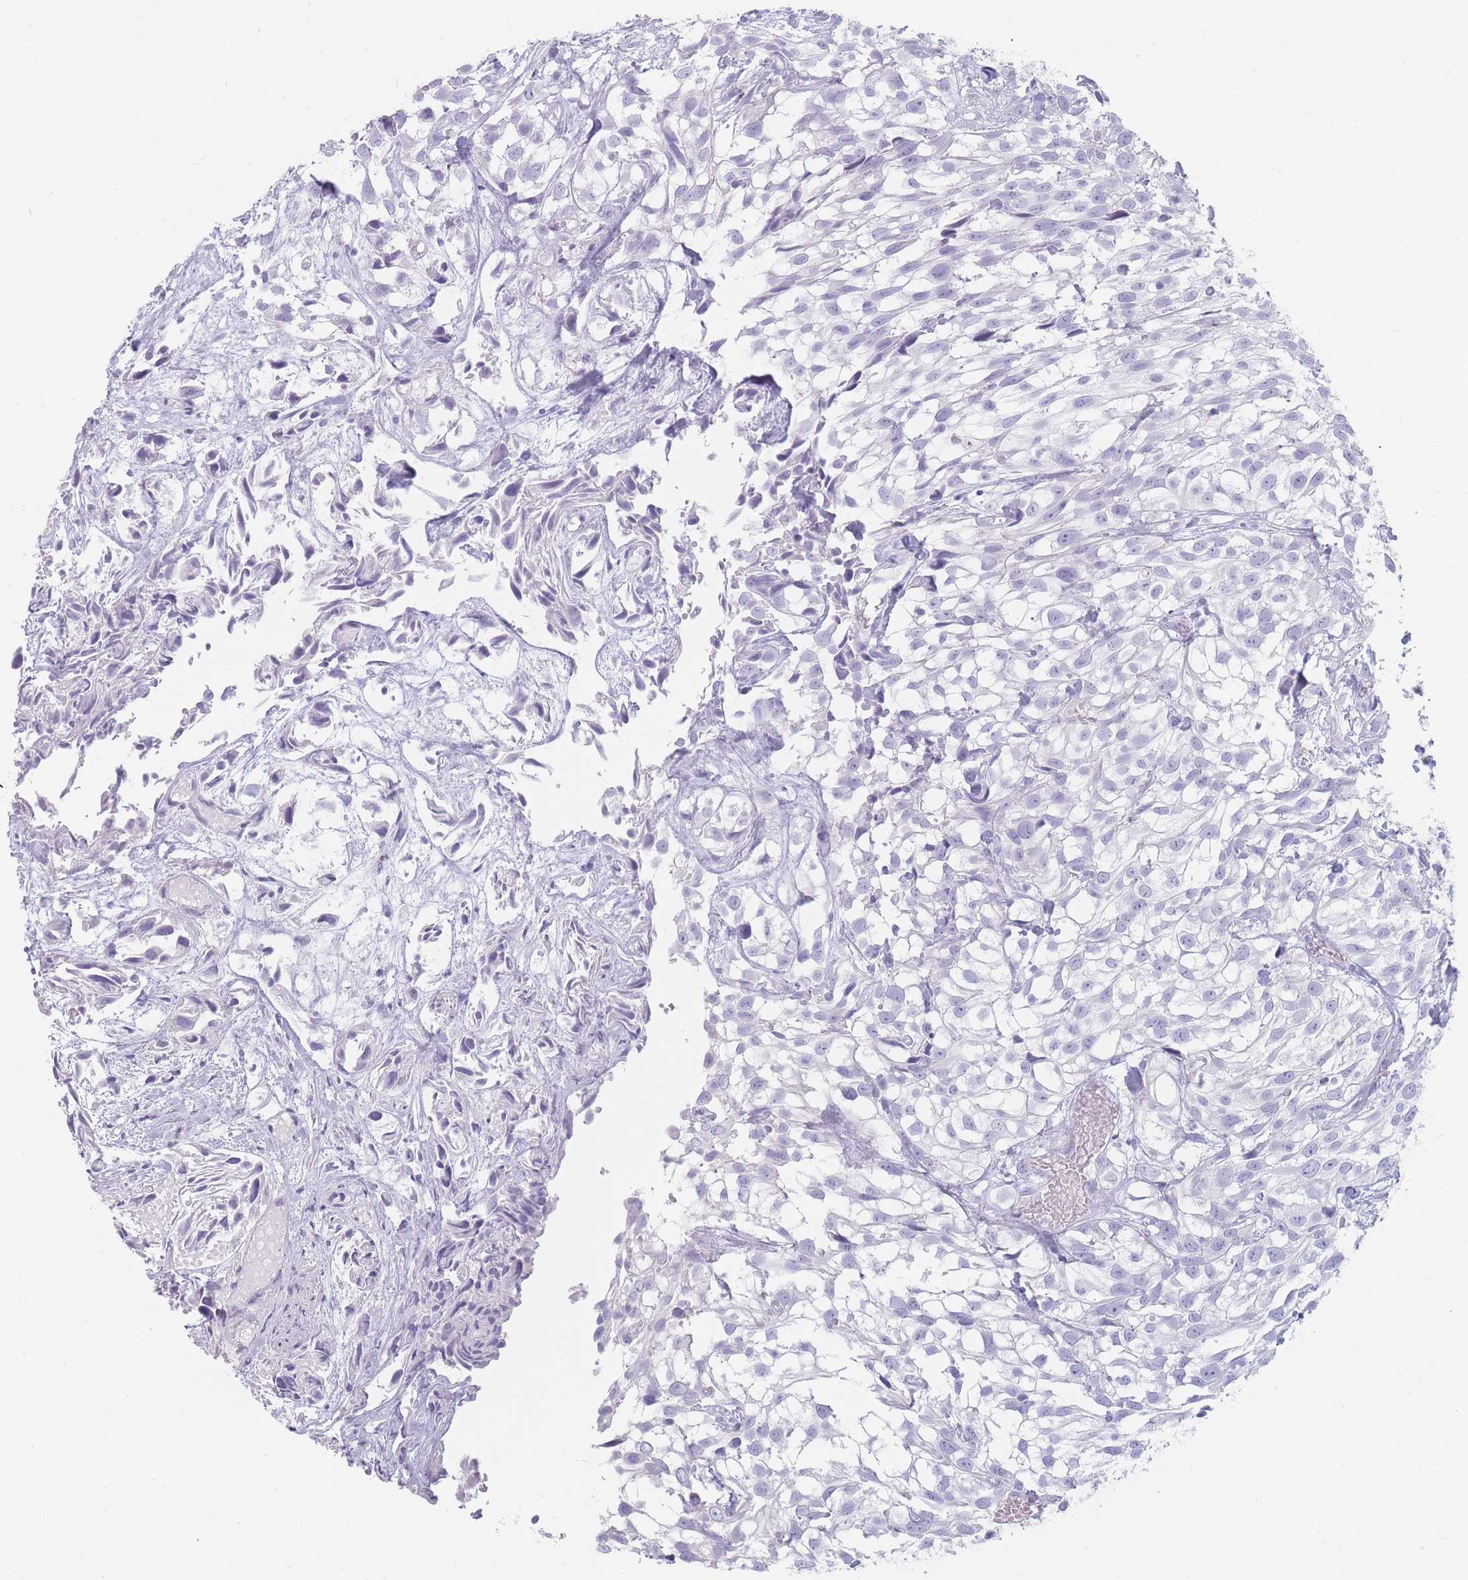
{"staining": {"intensity": "negative", "quantity": "none", "location": "none"}, "tissue": "urothelial cancer", "cell_type": "Tumor cells", "image_type": "cancer", "snomed": [{"axis": "morphology", "description": "Urothelial carcinoma, High grade"}, {"axis": "topography", "description": "Urinary bladder"}], "caption": "This is an immunohistochemistry photomicrograph of human high-grade urothelial carcinoma. There is no staining in tumor cells.", "gene": "GPR12", "patient": {"sex": "male", "age": 56}}